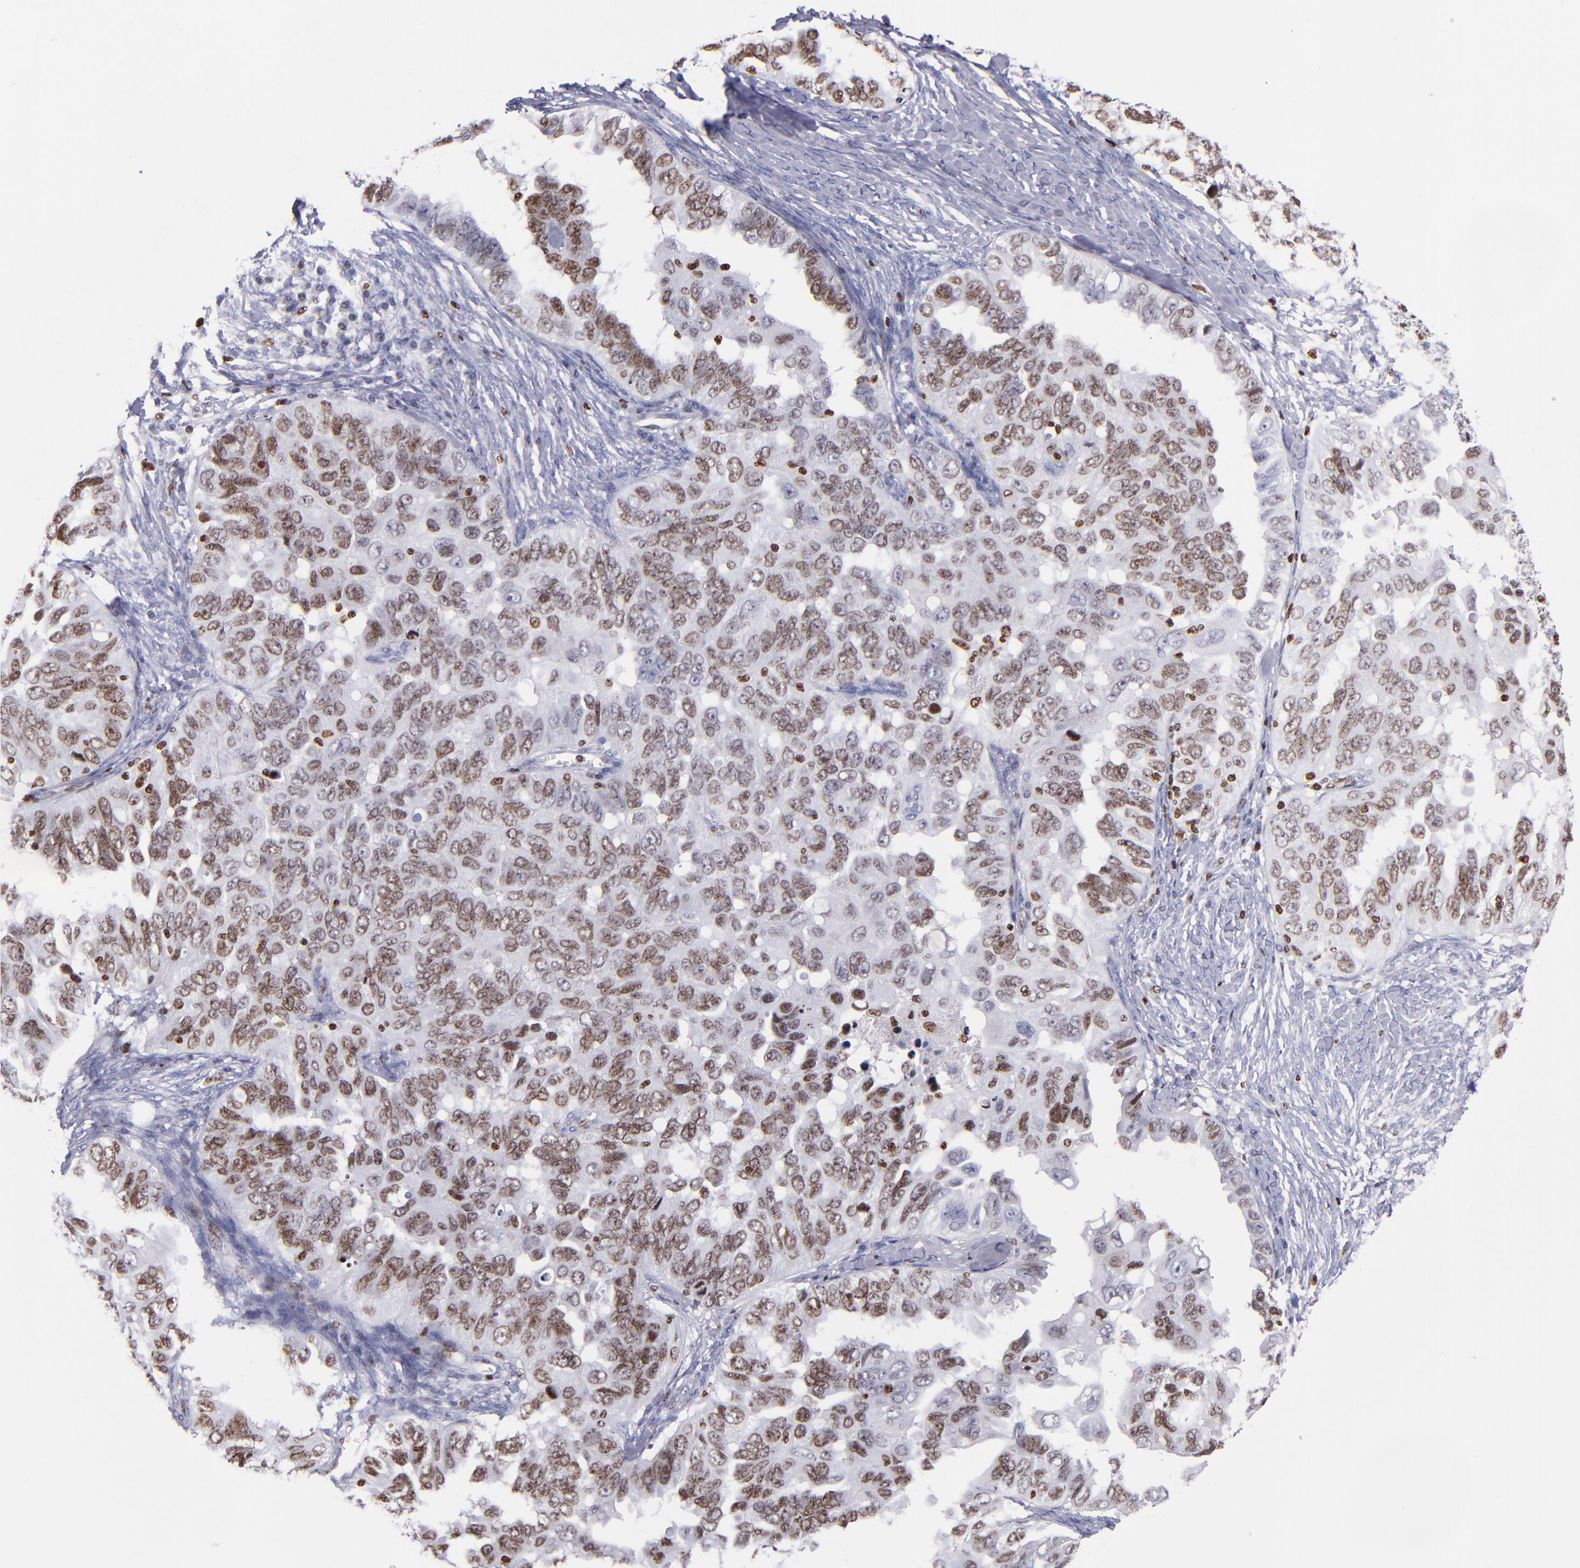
{"staining": {"intensity": "moderate", "quantity": ">75%", "location": "nuclear"}, "tissue": "ovarian cancer", "cell_type": "Tumor cells", "image_type": "cancer", "snomed": [{"axis": "morphology", "description": "Cystadenocarcinoma, serous, NOS"}, {"axis": "topography", "description": "Ovary"}], "caption": "This is an image of immunohistochemistry (IHC) staining of serous cystadenocarcinoma (ovarian), which shows moderate staining in the nuclear of tumor cells.", "gene": "CDKL5", "patient": {"sex": "female", "age": 82}}